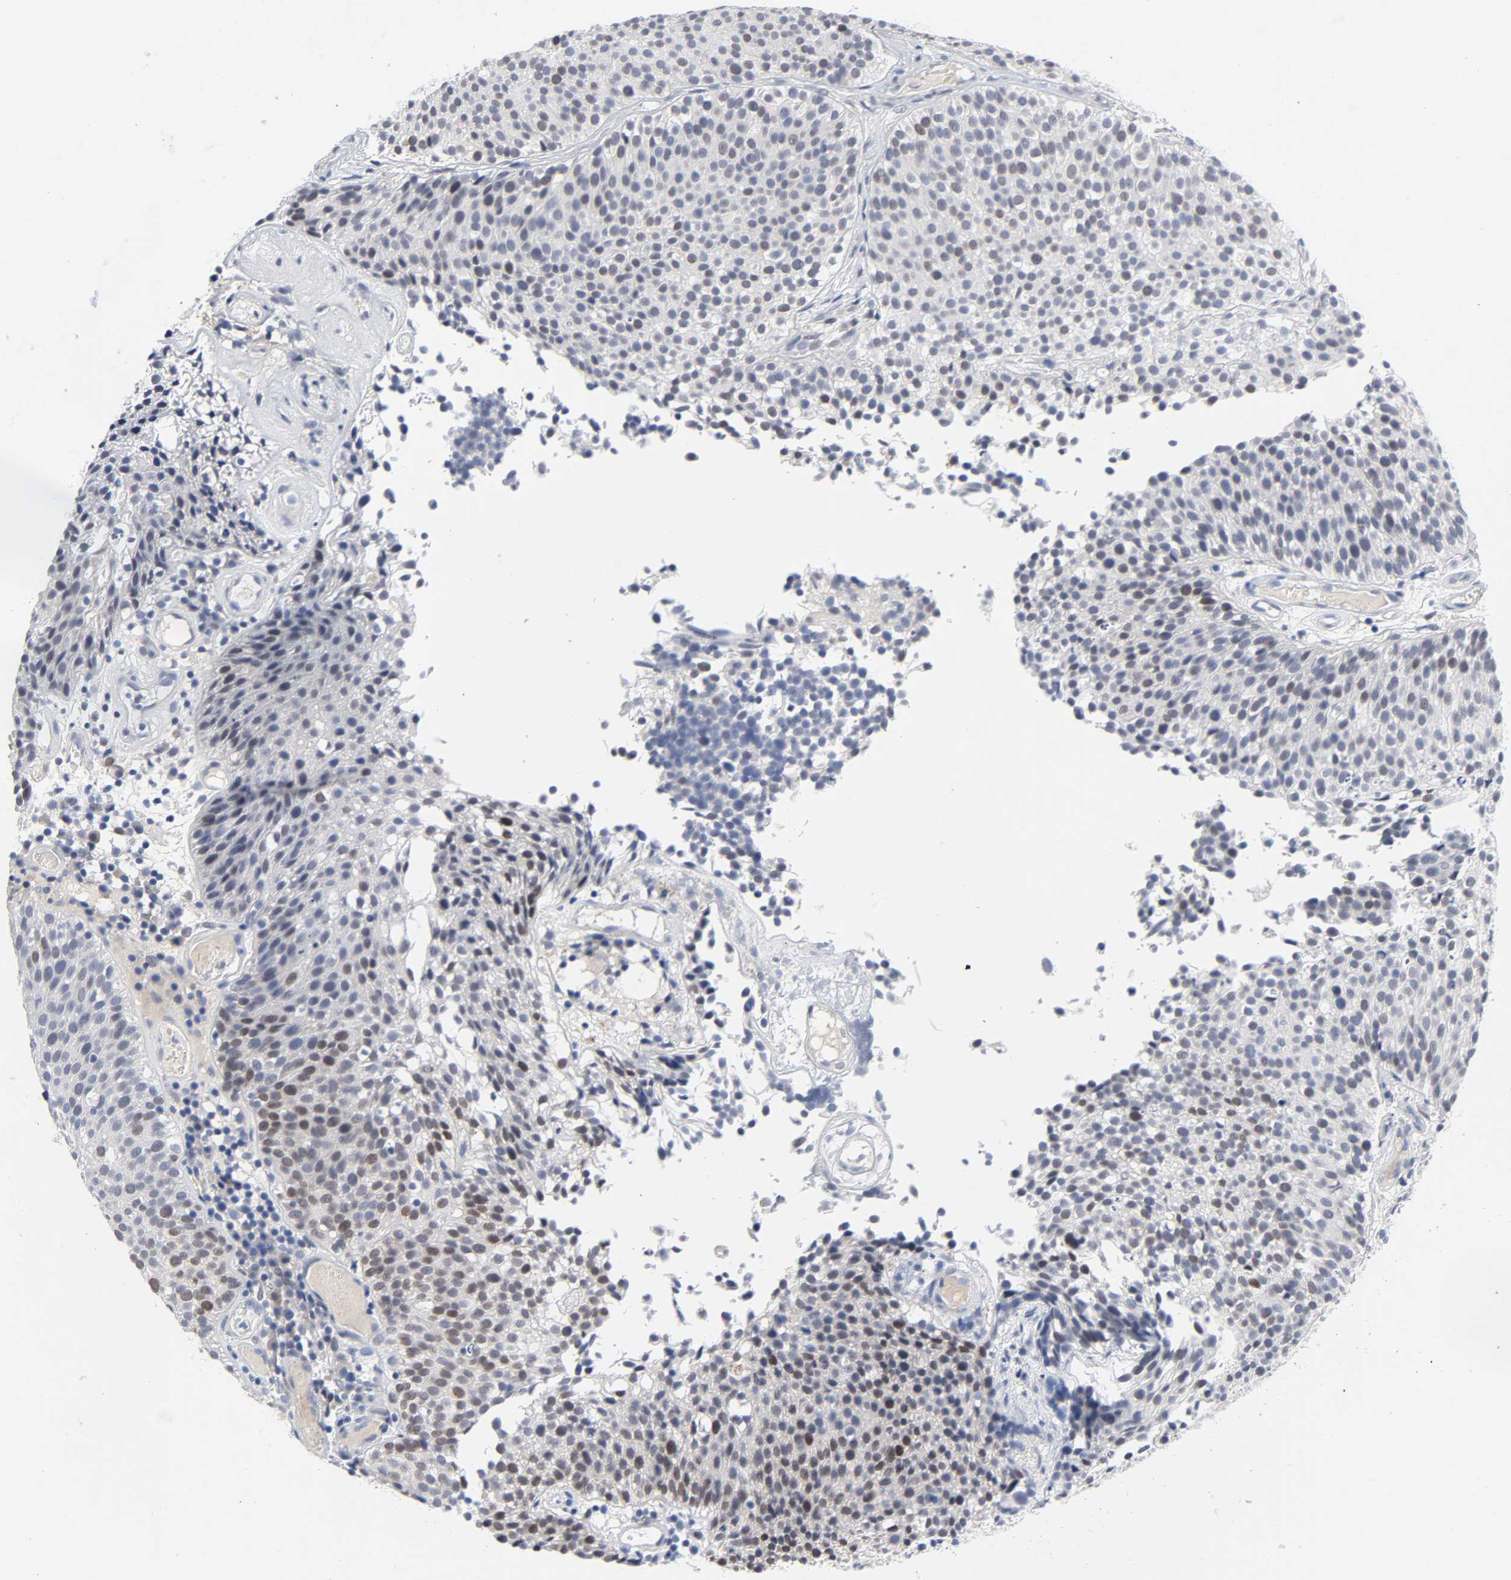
{"staining": {"intensity": "moderate", "quantity": "25%-75%", "location": "nuclear"}, "tissue": "urothelial cancer", "cell_type": "Tumor cells", "image_type": "cancer", "snomed": [{"axis": "morphology", "description": "Urothelial carcinoma, Low grade"}, {"axis": "topography", "description": "Urinary bladder"}], "caption": "This photomicrograph demonstrates immunohistochemistry staining of urothelial carcinoma (low-grade), with medium moderate nuclear expression in approximately 25%-75% of tumor cells.", "gene": "SALL2", "patient": {"sex": "male", "age": 85}}